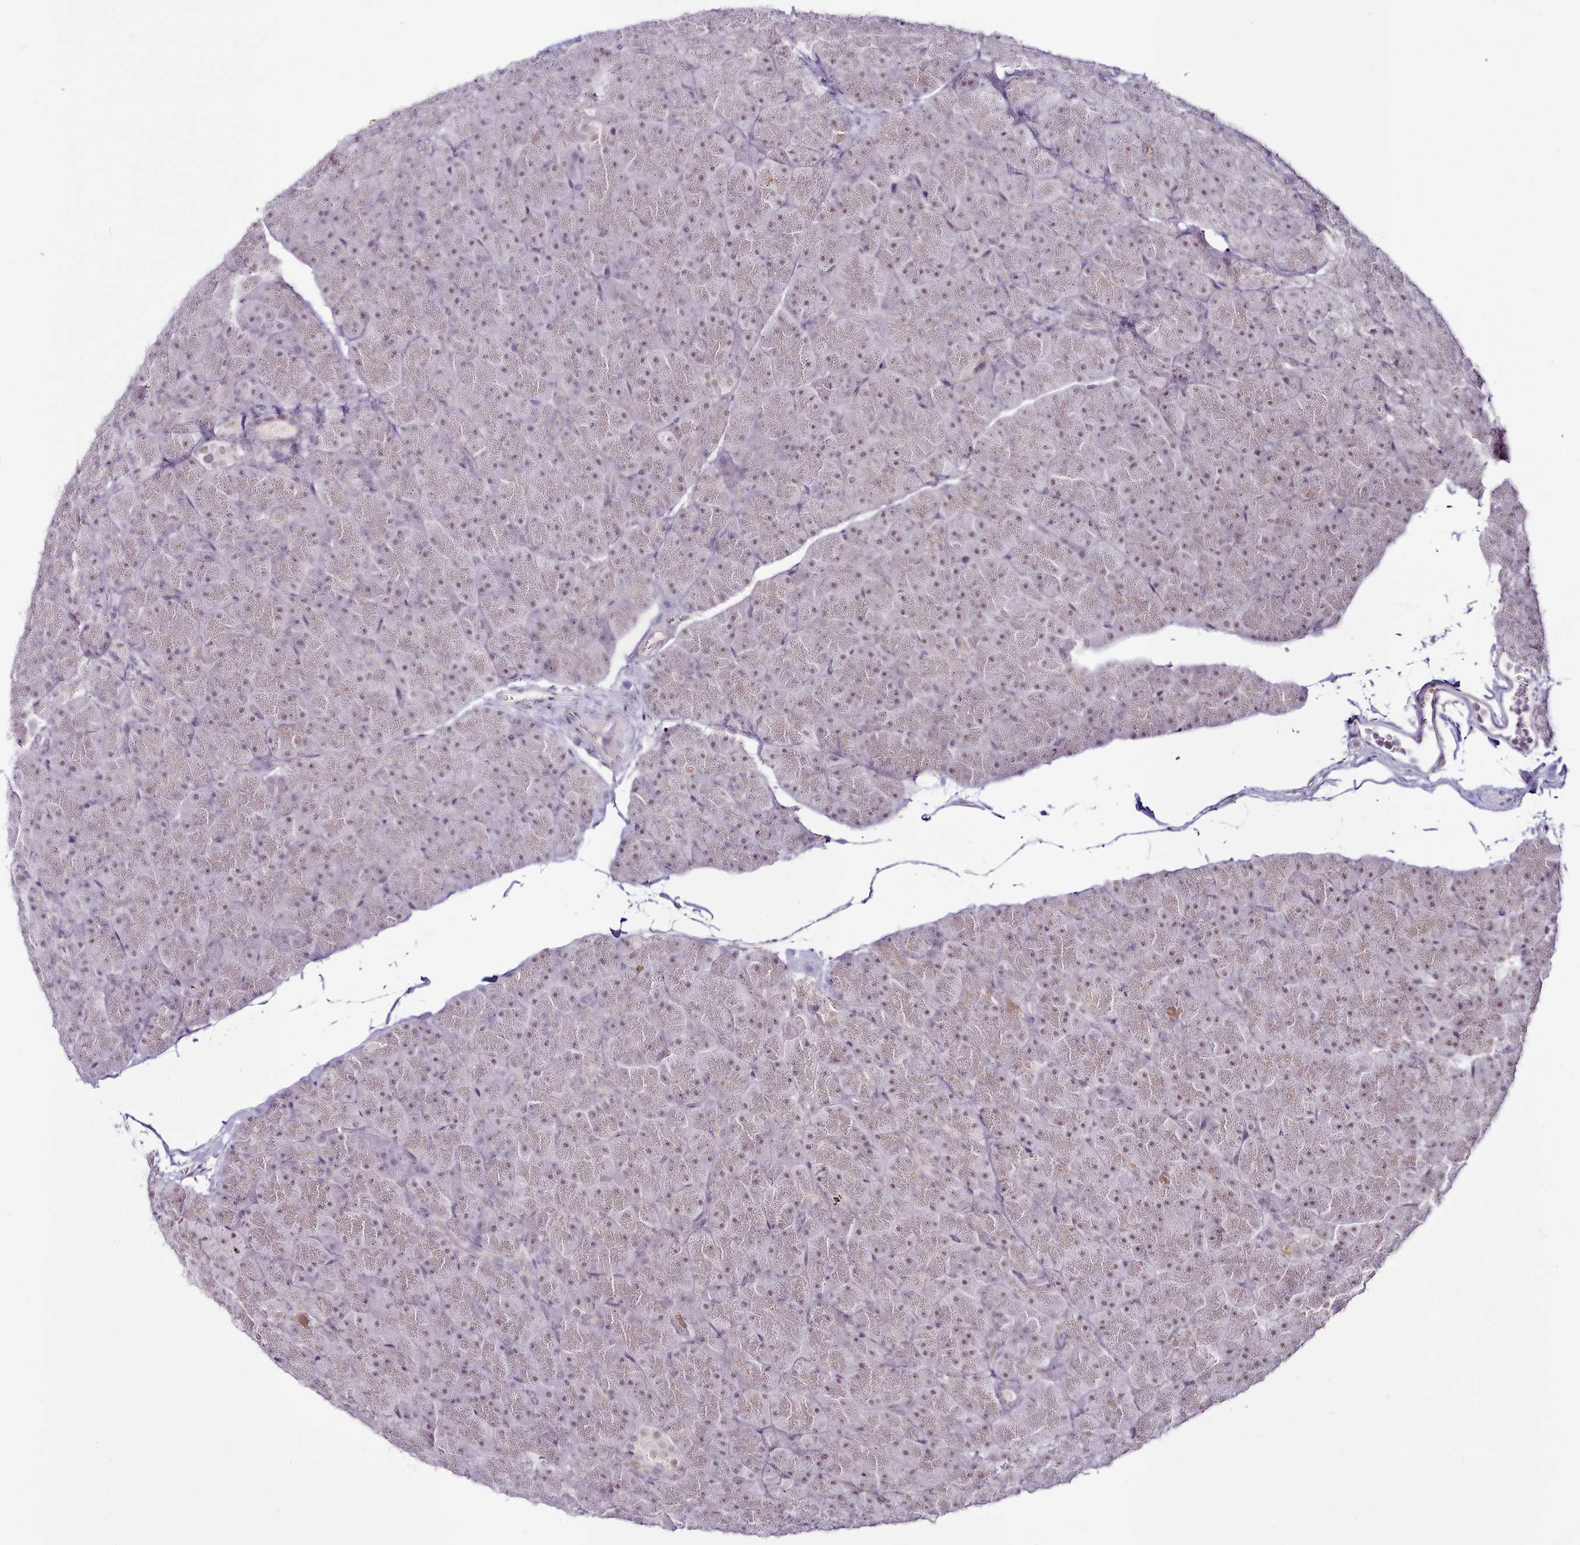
{"staining": {"intensity": "weak", "quantity": ">75%", "location": "nuclear"}, "tissue": "pancreas", "cell_type": "Exocrine glandular cells", "image_type": "normal", "snomed": [{"axis": "morphology", "description": "Normal tissue, NOS"}, {"axis": "topography", "description": "Pancreas"}], "caption": "Pancreas stained with a brown dye displays weak nuclear positive expression in approximately >75% of exocrine glandular cells.", "gene": "SYT15B", "patient": {"sex": "male", "age": 36}}